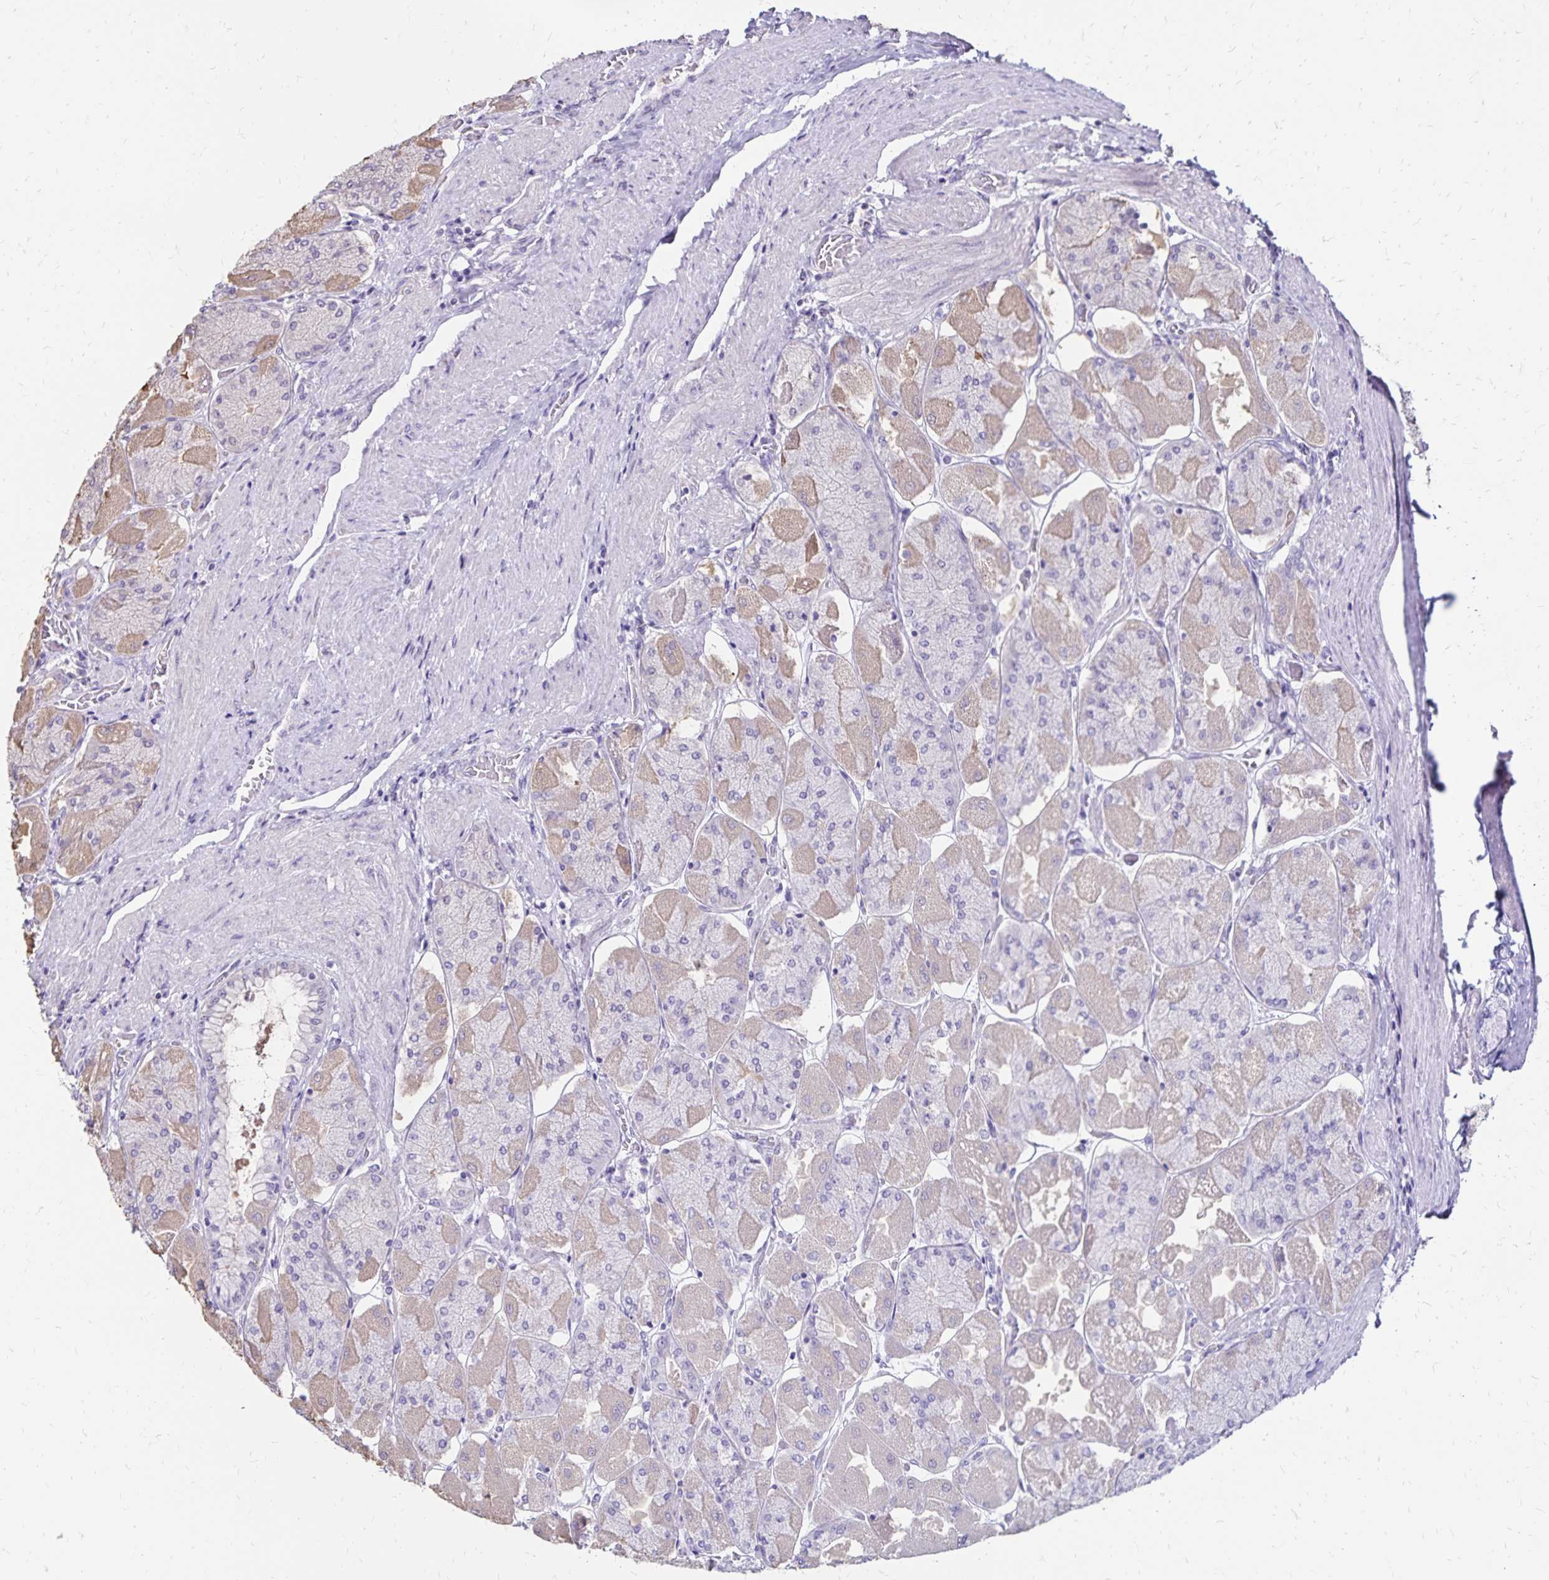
{"staining": {"intensity": "weak", "quantity": "25%-75%", "location": "cytoplasmic/membranous"}, "tissue": "stomach", "cell_type": "Glandular cells", "image_type": "normal", "snomed": [{"axis": "morphology", "description": "Normal tissue, NOS"}, {"axis": "topography", "description": "Stomach"}], "caption": "A high-resolution photomicrograph shows IHC staining of normal stomach, which reveals weak cytoplasmic/membranous positivity in about 25%-75% of glandular cells.", "gene": "SH3GL3", "patient": {"sex": "female", "age": 61}}